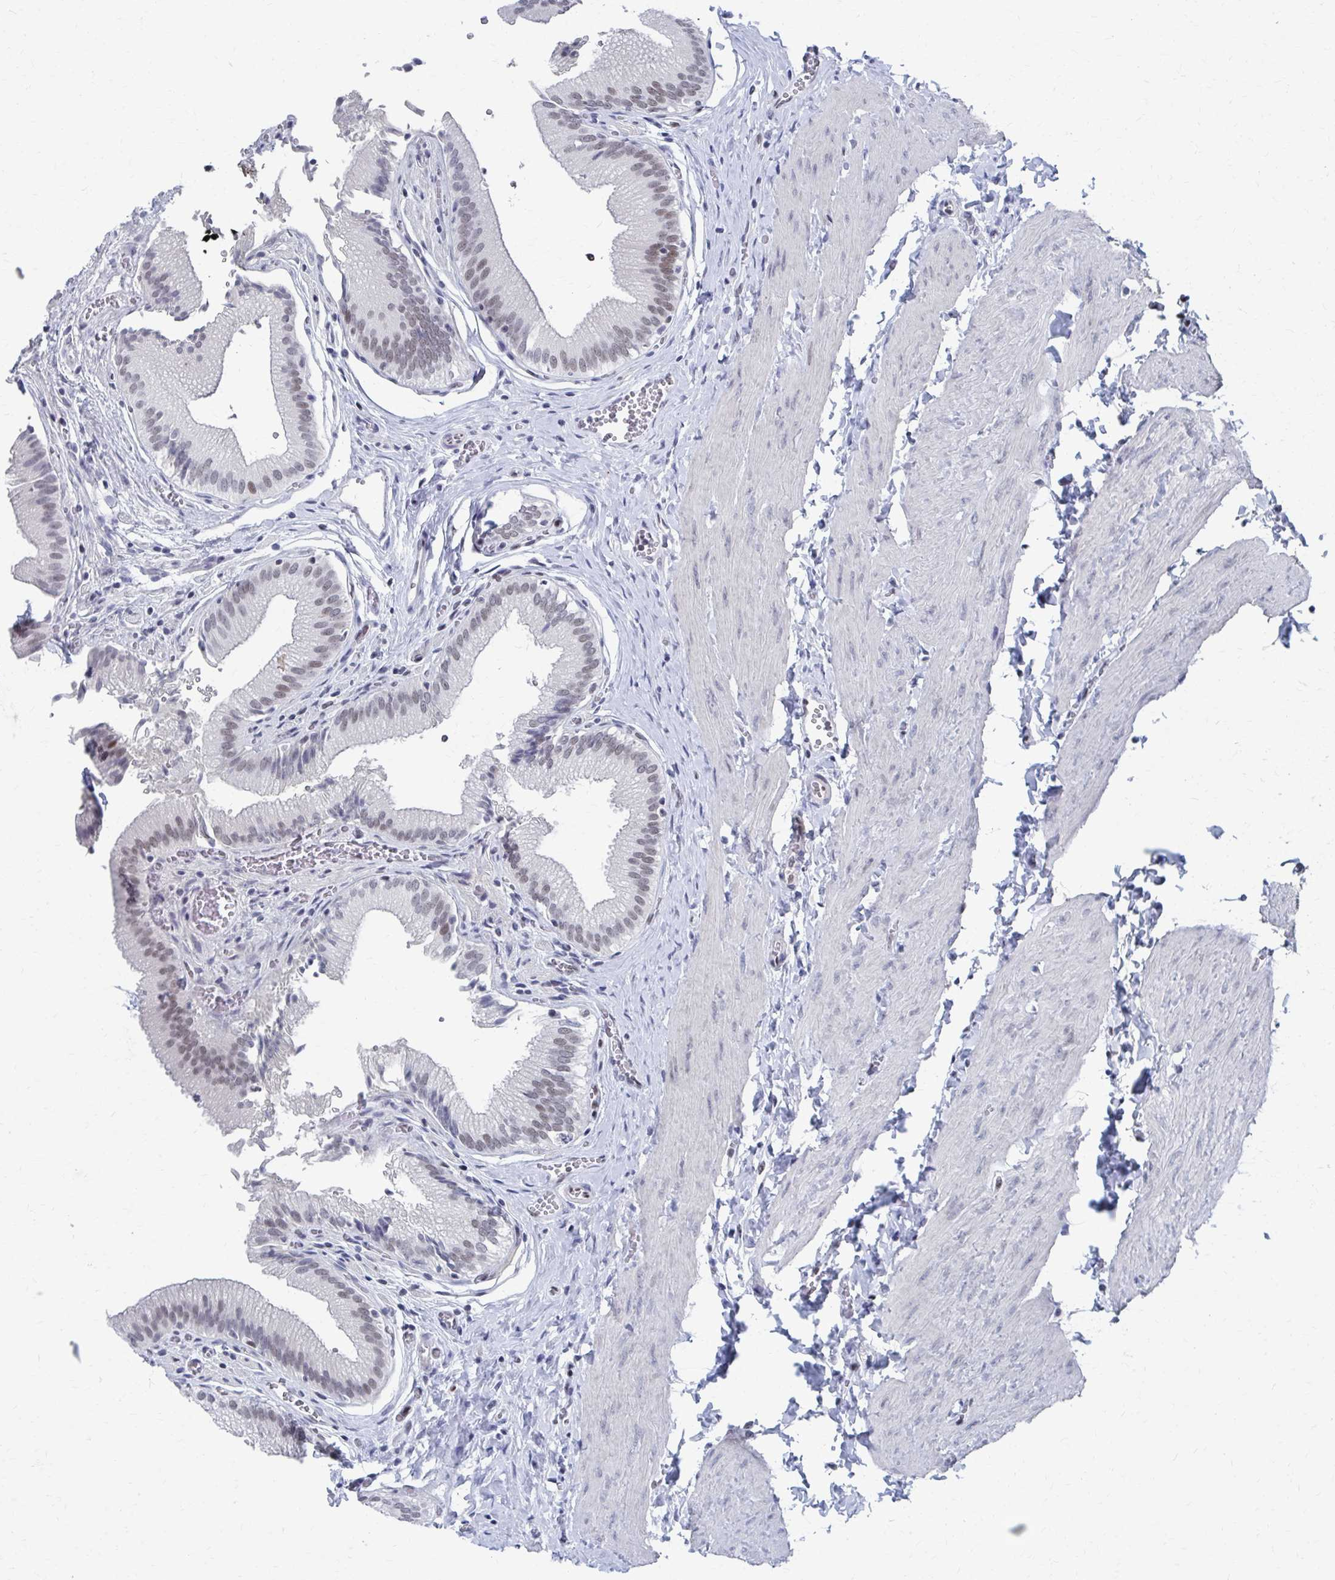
{"staining": {"intensity": "moderate", "quantity": "25%-75%", "location": "nuclear"}, "tissue": "gallbladder", "cell_type": "Glandular cells", "image_type": "normal", "snomed": [{"axis": "morphology", "description": "Normal tissue, NOS"}, {"axis": "topography", "description": "Gallbladder"}, {"axis": "topography", "description": "Peripheral nerve tissue"}], "caption": "Protein expression analysis of benign gallbladder demonstrates moderate nuclear staining in about 25%-75% of glandular cells.", "gene": "CDIN1", "patient": {"sex": "male", "age": 17}}